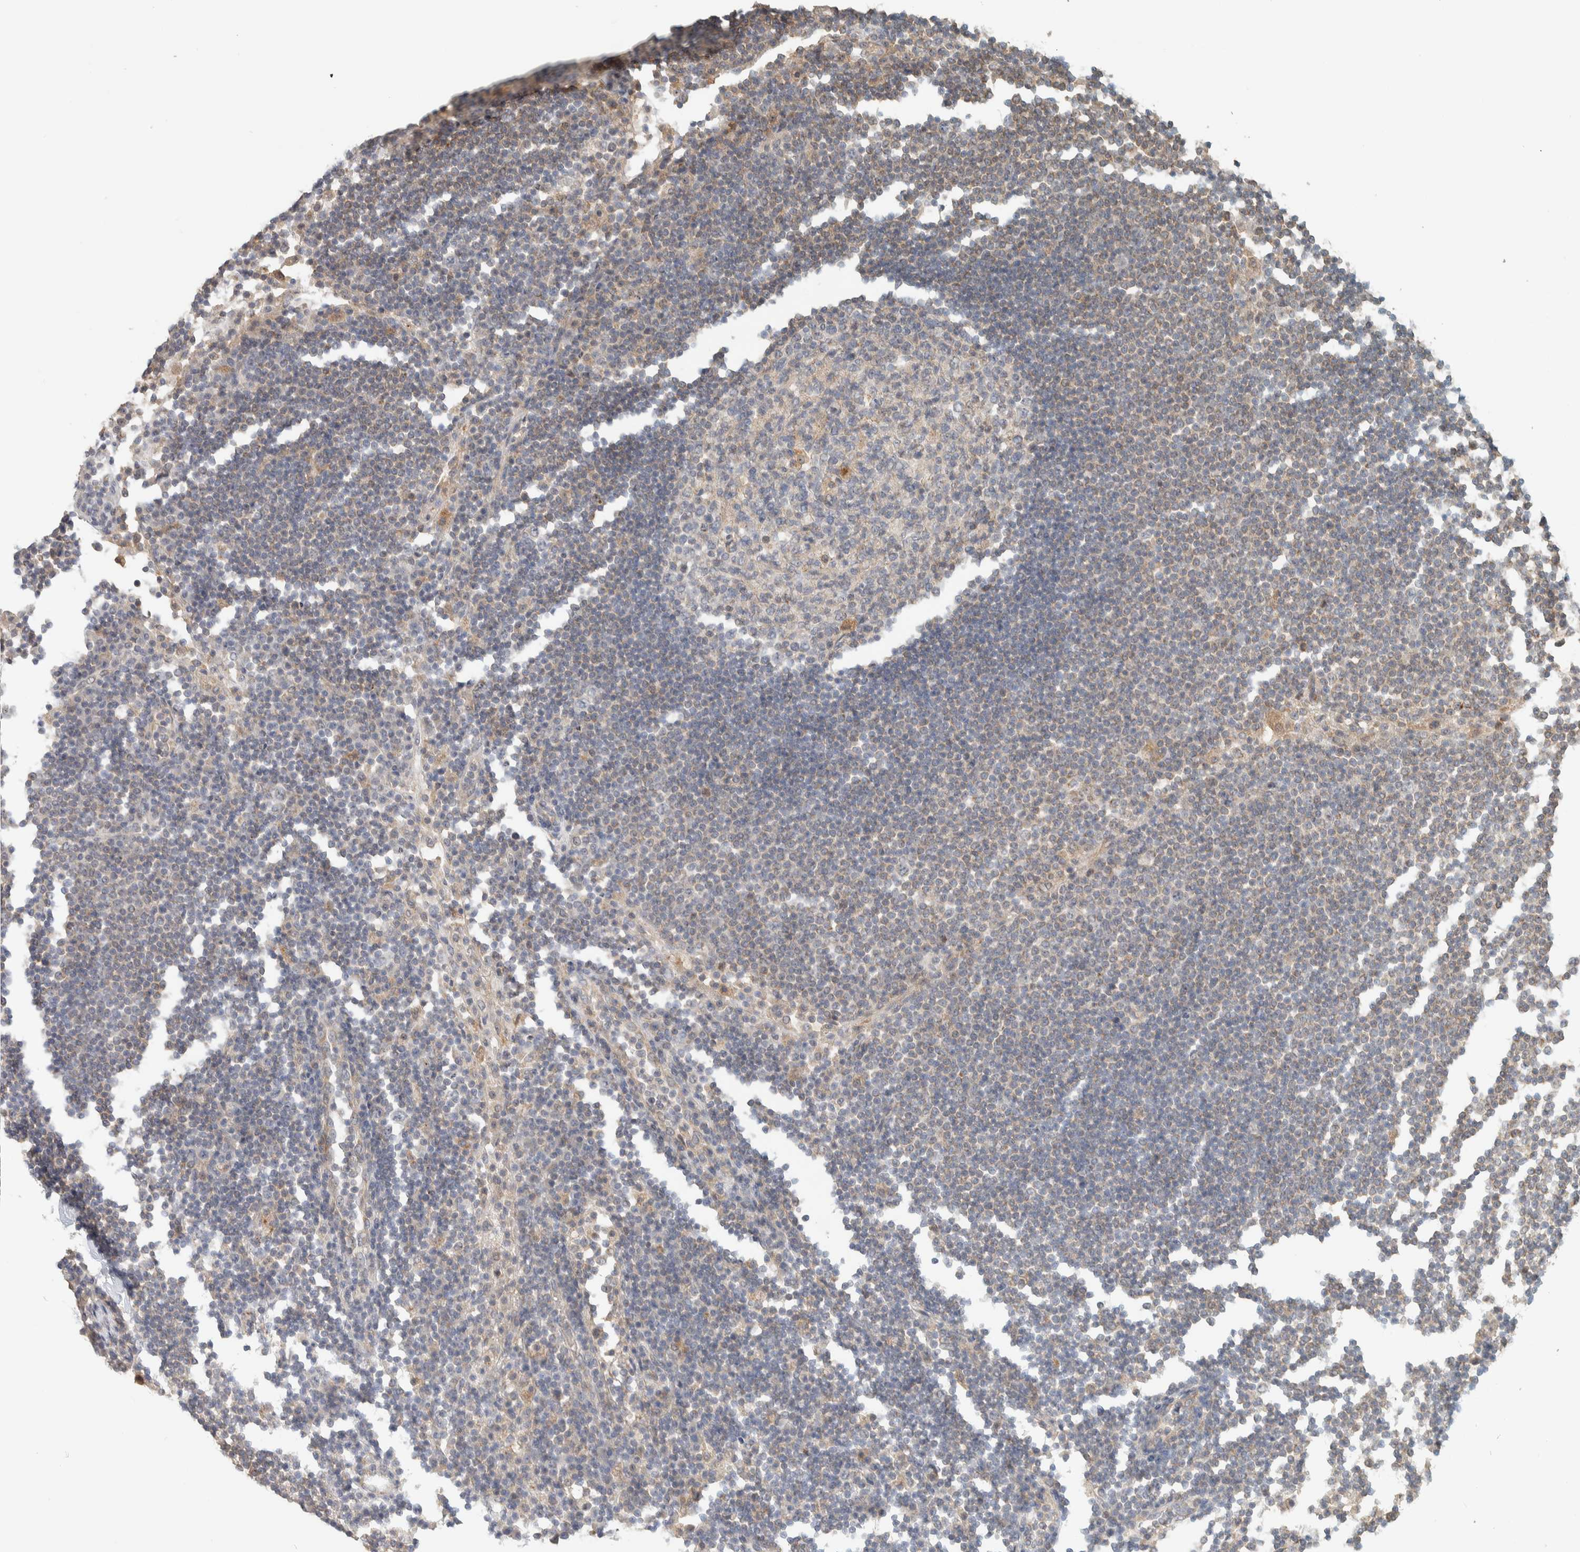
{"staining": {"intensity": "weak", "quantity": "25%-75%", "location": "cytoplasmic/membranous"}, "tissue": "lymph node", "cell_type": "Germinal center cells", "image_type": "normal", "snomed": [{"axis": "morphology", "description": "Normal tissue, NOS"}, {"axis": "topography", "description": "Lymph node"}], "caption": "Approximately 25%-75% of germinal center cells in normal human lymph node show weak cytoplasmic/membranous protein staining as visualized by brown immunohistochemical staining.", "gene": "PDE7B", "patient": {"sex": "female", "age": 53}}